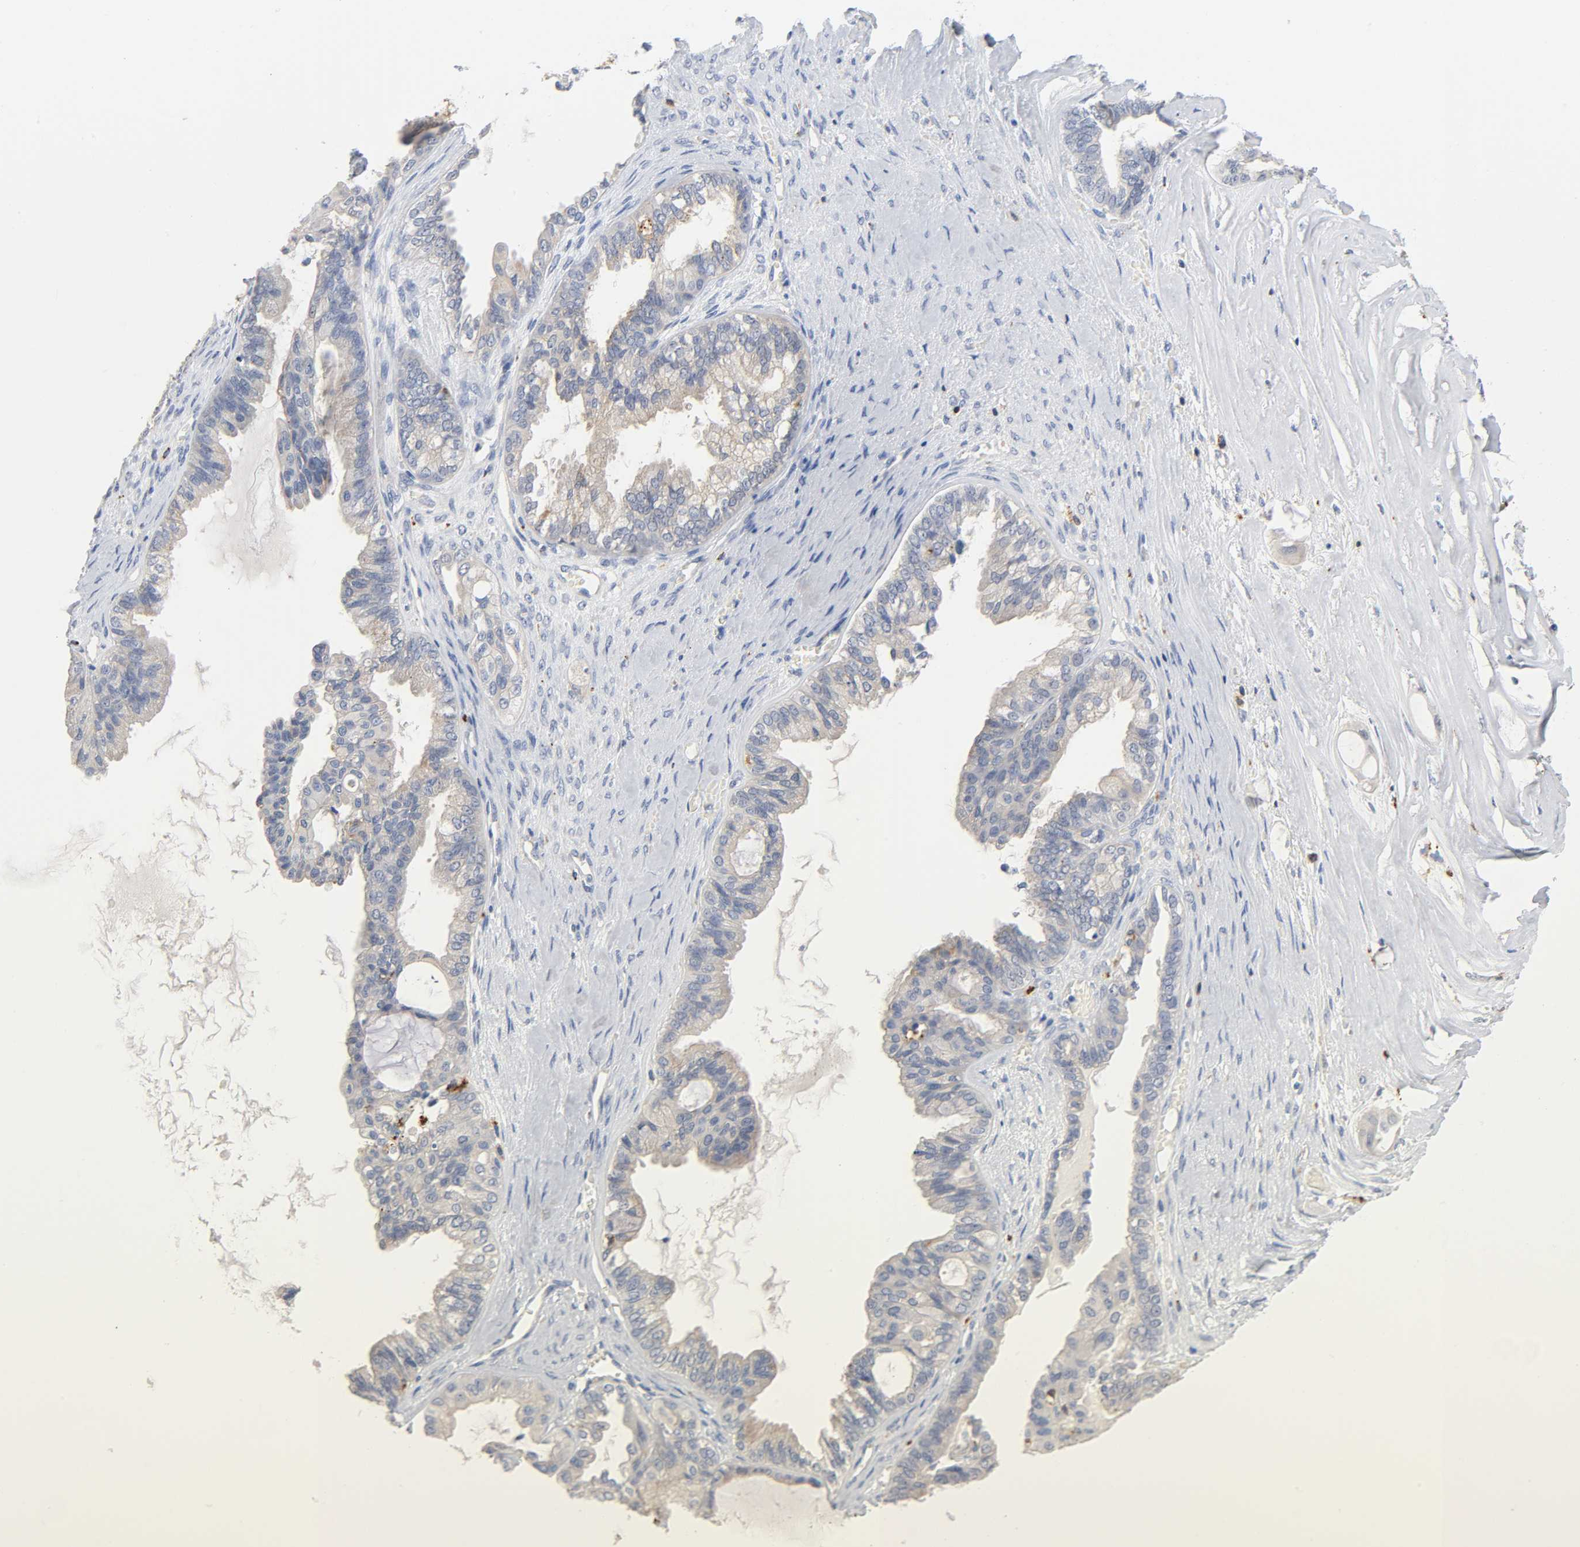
{"staining": {"intensity": "negative", "quantity": "none", "location": "none"}, "tissue": "ovarian cancer", "cell_type": "Tumor cells", "image_type": "cancer", "snomed": [{"axis": "morphology", "description": "Carcinoma, NOS"}, {"axis": "morphology", "description": "Carcinoma, endometroid"}, {"axis": "topography", "description": "Ovary"}], "caption": "A photomicrograph of carcinoma (ovarian) stained for a protein displays no brown staining in tumor cells.", "gene": "UCKL1", "patient": {"sex": "female", "age": 50}}